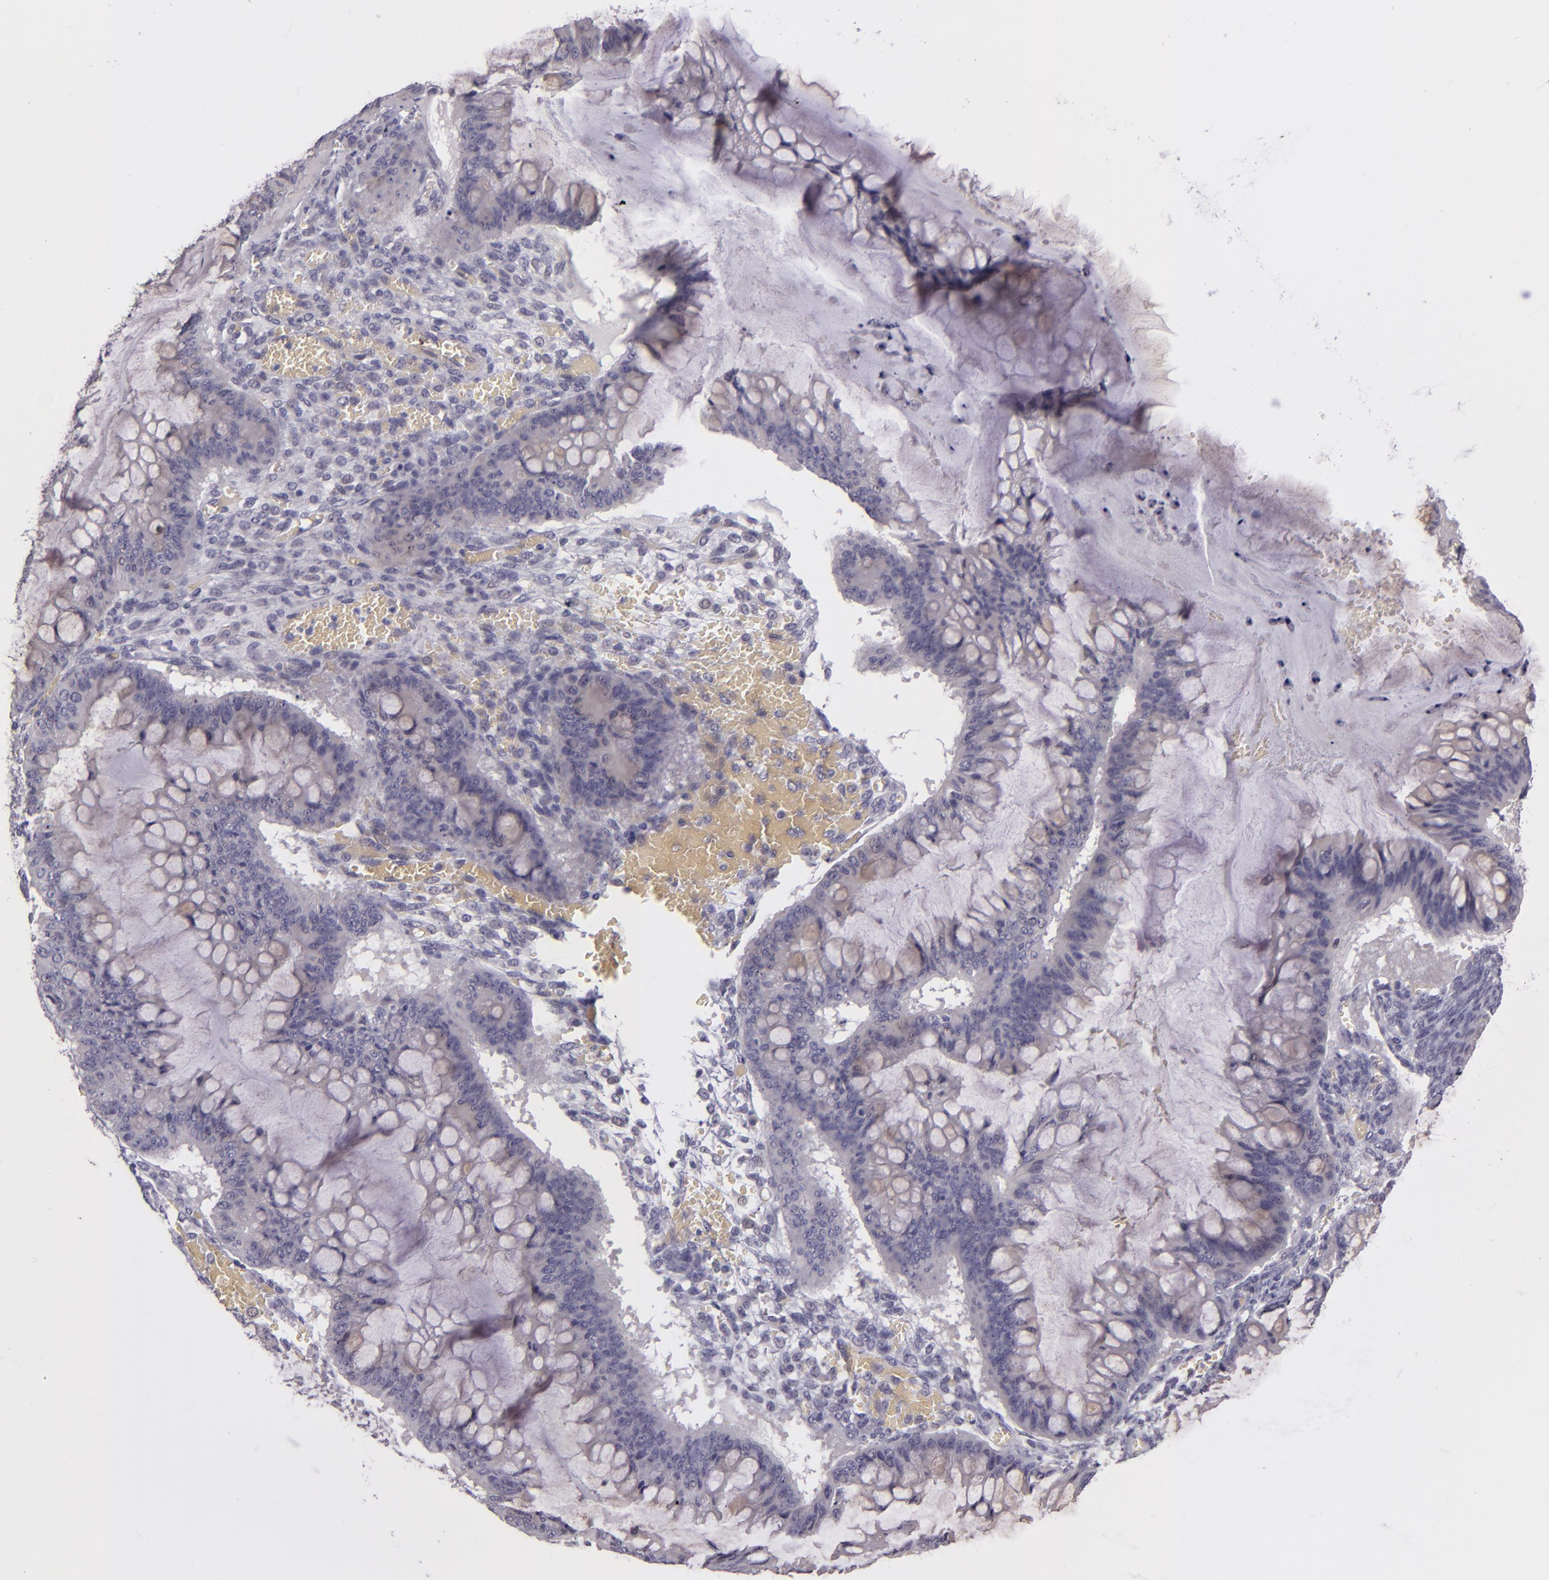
{"staining": {"intensity": "negative", "quantity": "none", "location": "none"}, "tissue": "ovarian cancer", "cell_type": "Tumor cells", "image_type": "cancer", "snomed": [{"axis": "morphology", "description": "Cystadenocarcinoma, mucinous, NOS"}, {"axis": "topography", "description": "Ovary"}], "caption": "This is a photomicrograph of immunohistochemistry (IHC) staining of ovarian cancer, which shows no staining in tumor cells.", "gene": "SNCB", "patient": {"sex": "female", "age": 73}}